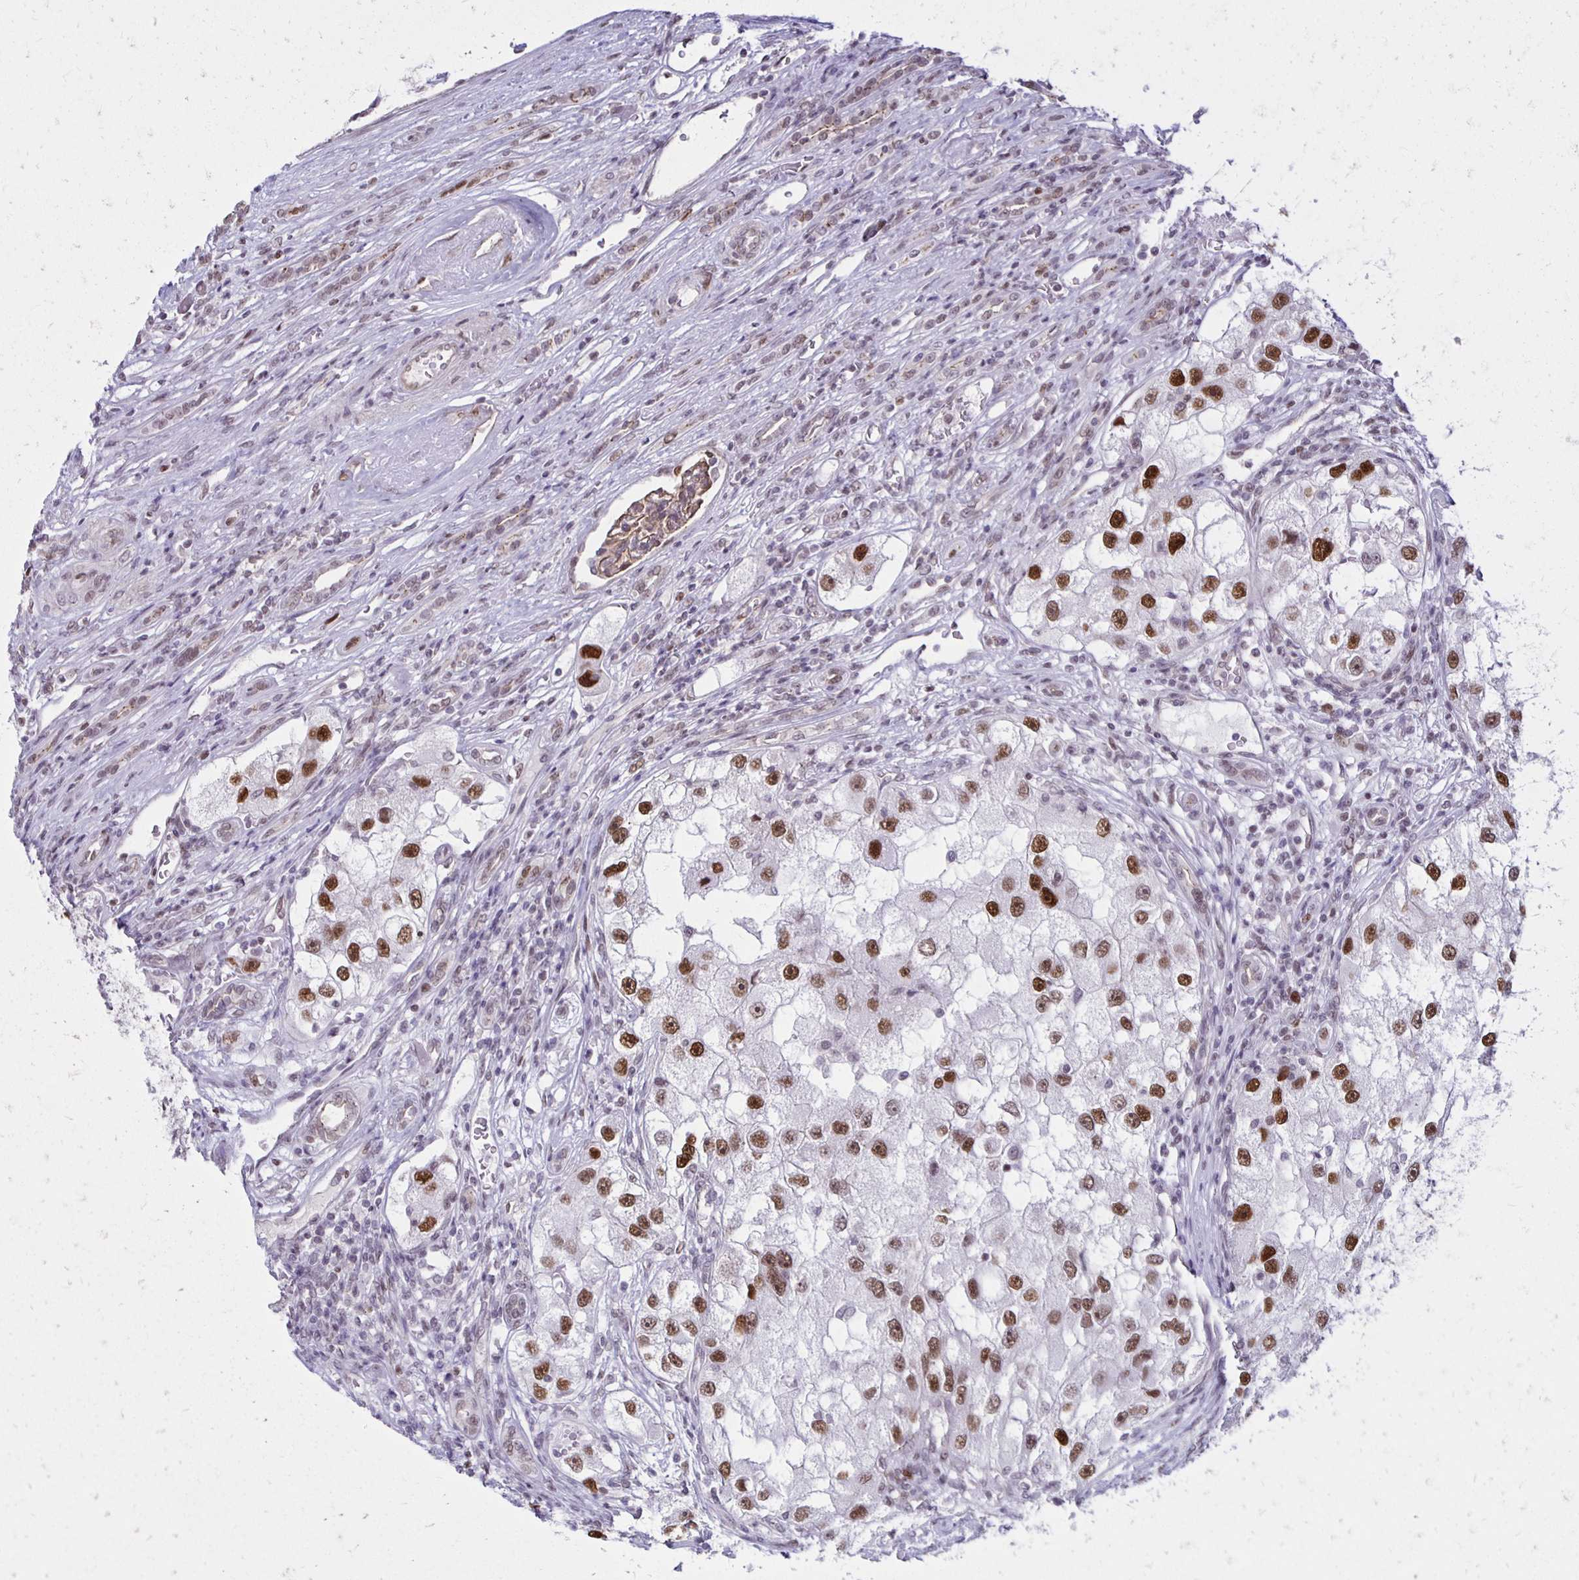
{"staining": {"intensity": "moderate", "quantity": ">75%", "location": "nuclear"}, "tissue": "renal cancer", "cell_type": "Tumor cells", "image_type": "cancer", "snomed": [{"axis": "morphology", "description": "Adenocarcinoma, NOS"}, {"axis": "topography", "description": "Kidney"}], "caption": "Renal adenocarcinoma stained with DAB (3,3'-diaminobenzidine) immunohistochemistry (IHC) demonstrates medium levels of moderate nuclear expression in approximately >75% of tumor cells. (IHC, brightfield microscopy, high magnification).", "gene": "DDB2", "patient": {"sex": "male", "age": 63}}